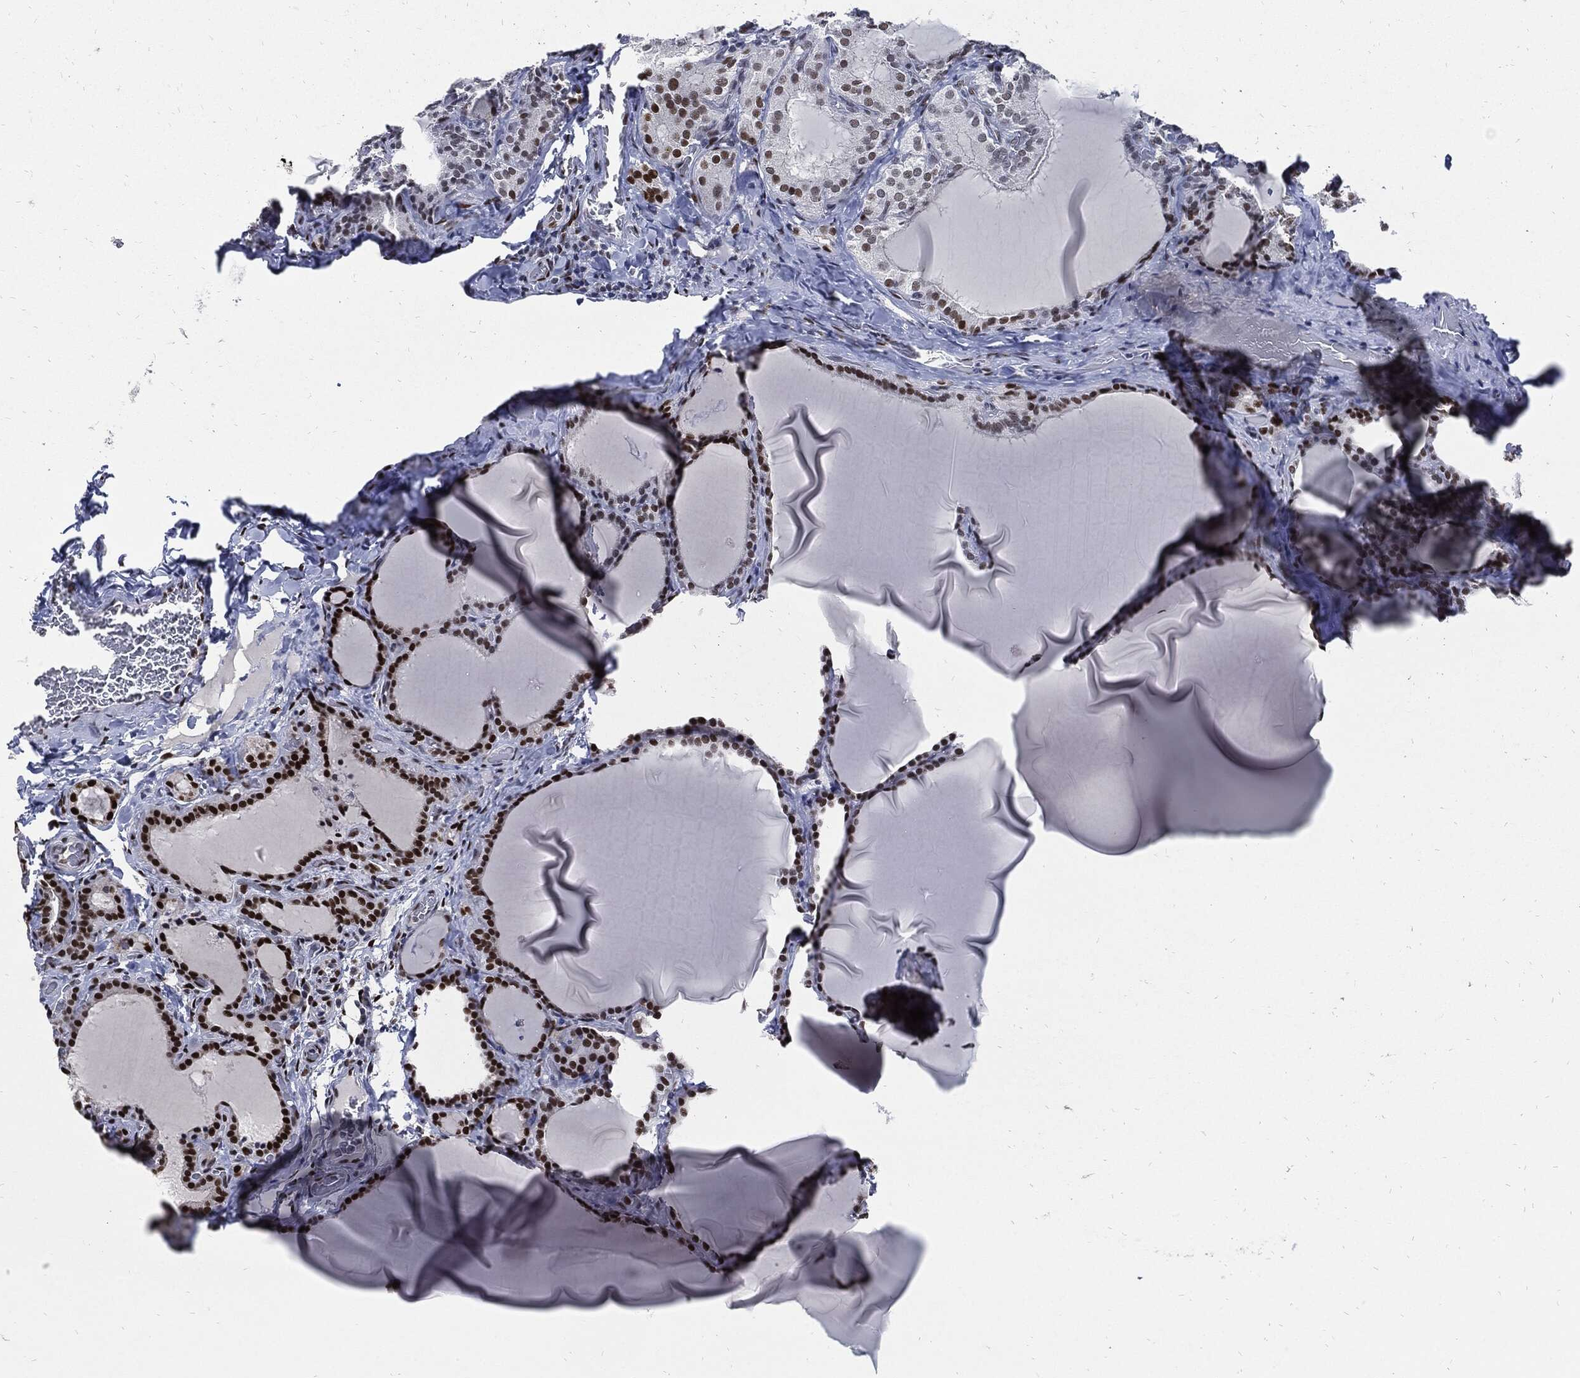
{"staining": {"intensity": "strong", "quantity": "25%-75%", "location": "nuclear"}, "tissue": "thyroid gland", "cell_type": "Glandular cells", "image_type": "normal", "snomed": [{"axis": "morphology", "description": "Normal tissue, NOS"}, {"axis": "morphology", "description": "Hyperplasia, NOS"}, {"axis": "topography", "description": "Thyroid gland"}], "caption": "IHC (DAB) staining of unremarkable thyroid gland displays strong nuclear protein positivity in about 25%-75% of glandular cells. Using DAB (brown) and hematoxylin (blue) stains, captured at high magnification using brightfield microscopy.", "gene": "NBN", "patient": {"sex": "female", "age": 27}}